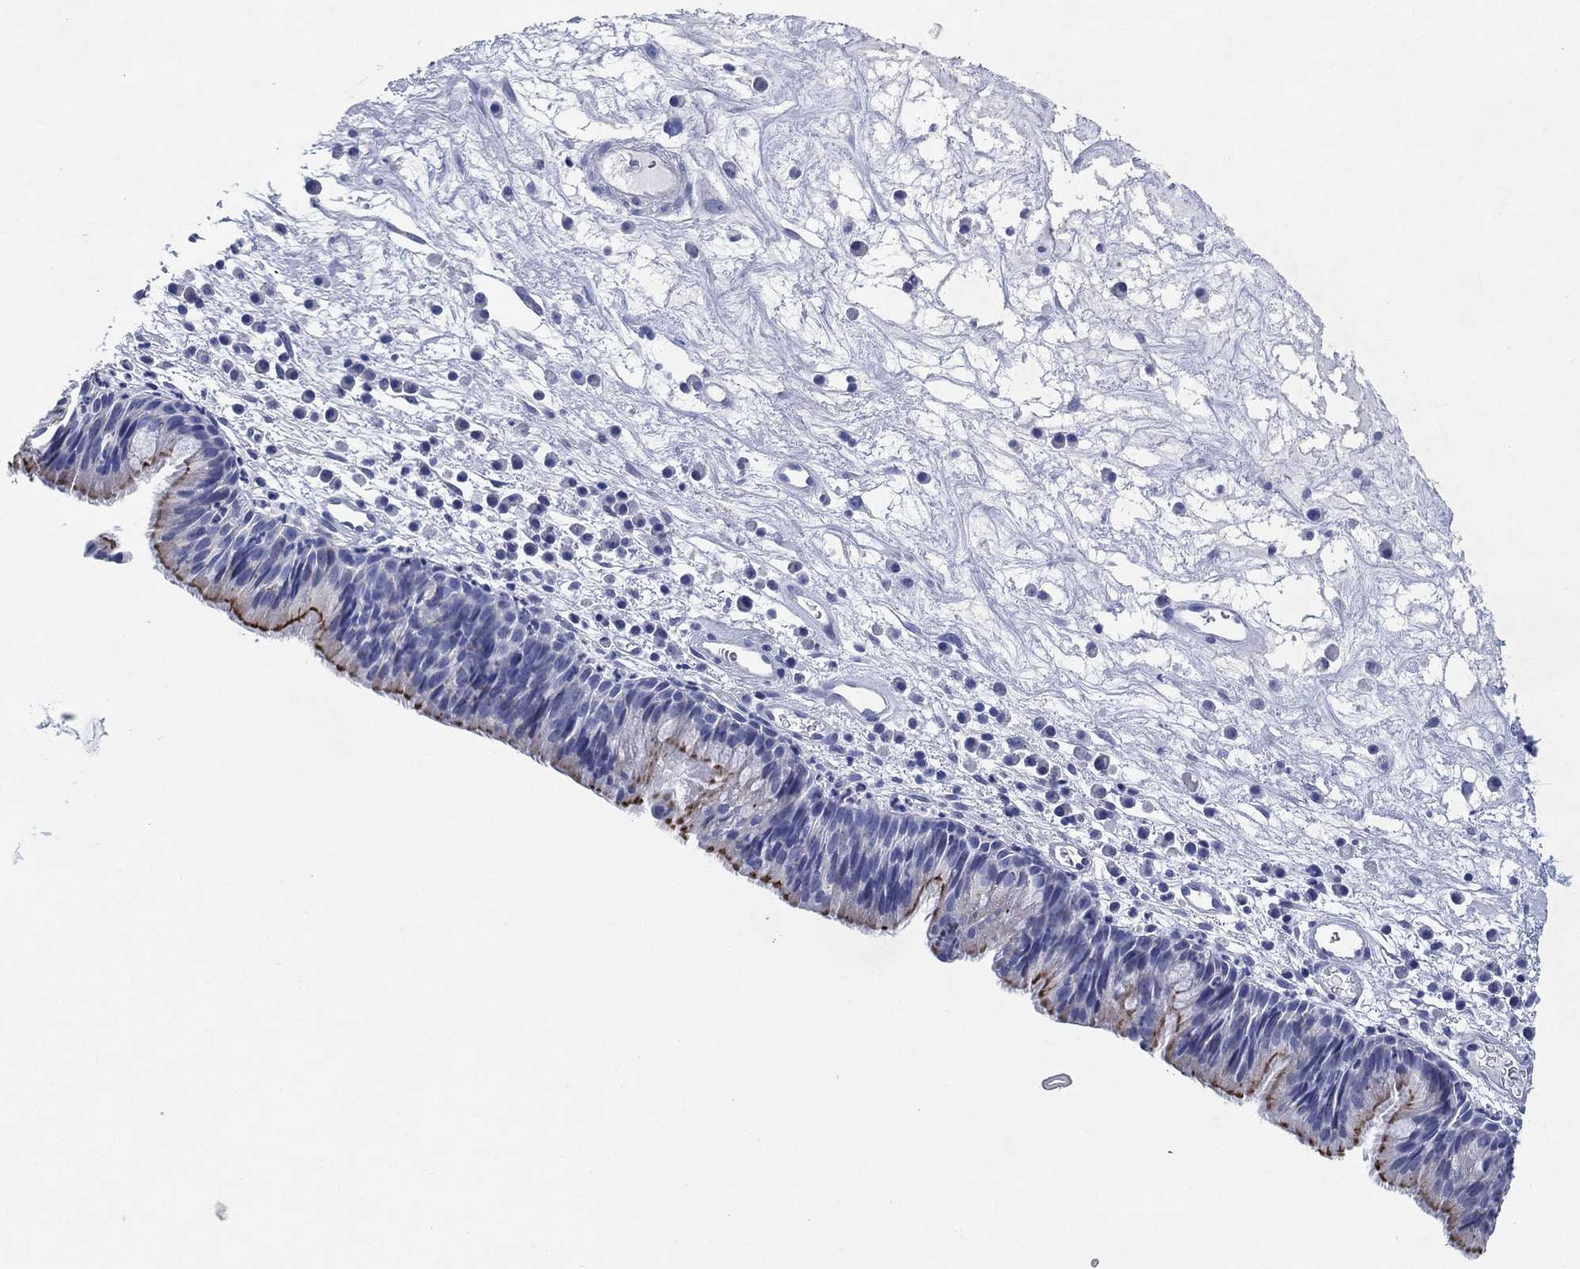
{"staining": {"intensity": "strong", "quantity": "<25%", "location": "cytoplasmic/membranous"}, "tissue": "nasopharynx", "cell_type": "Respiratory epithelial cells", "image_type": "normal", "snomed": [{"axis": "morphology", "description": "Normal tissue, NOS"}, {"axis": "topography", "description": "Nasopharynx"}], "caption": "Strong cytoplasmic/membranous expression is identified in approximately <25% of respiratory epithelial cells in normal nasopharynx. (DAB (3,3'-diaminobenzidine) = brown stain, brightfield microscopy at high magnification).", "gene": "CHRNA3", "patient": {"sex": "male", "age": 69}}